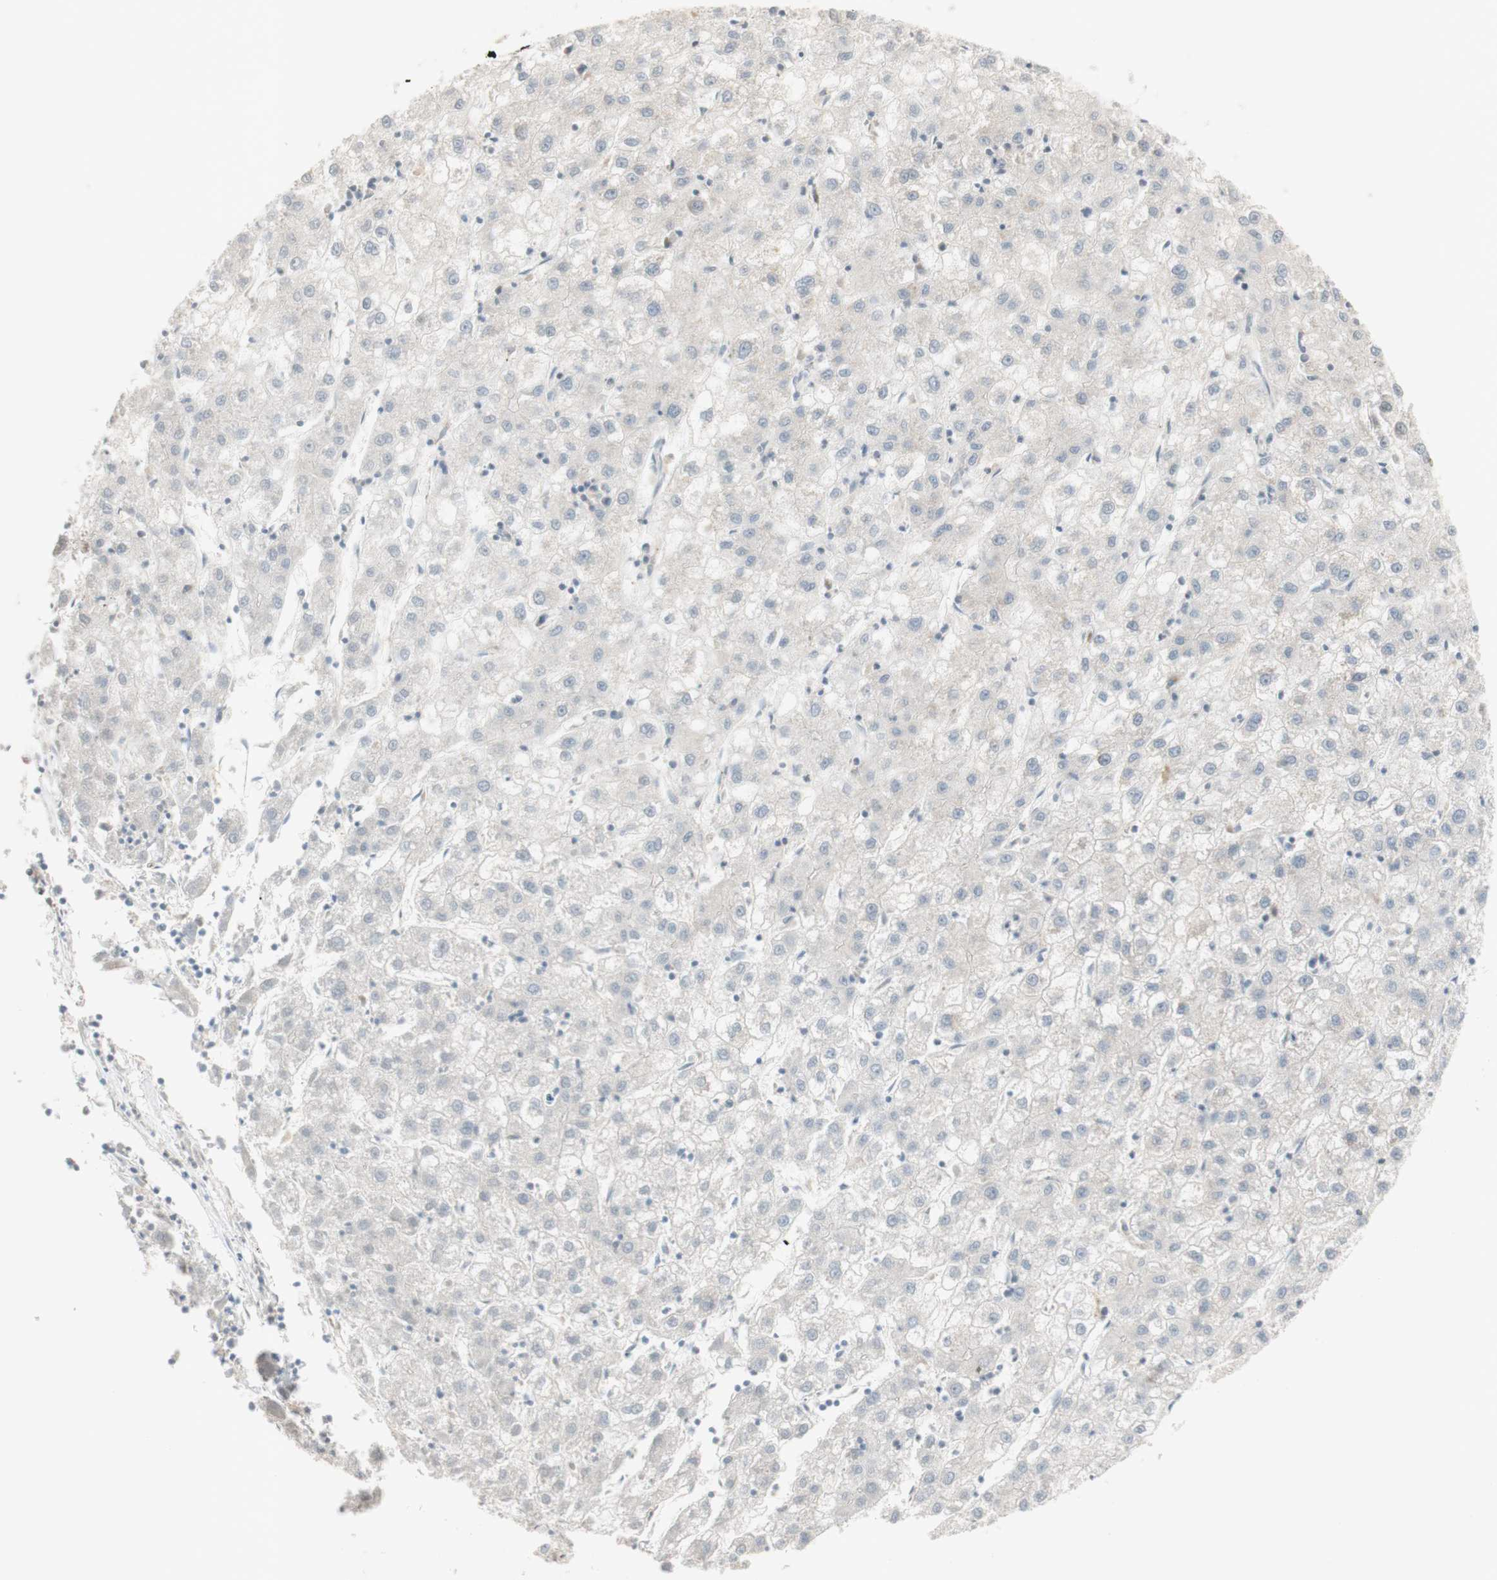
{"staining": {"intensity": "negative", "quantity": "none", "location": "none"}, "tissue": "liver cancer", "cell_type": "Tumor cells", "image_type": "cancer", "snomed": [{"axis": "morphology", "description": "Carcinoma, Hepatocellular, NOS"}, {"axis": "topography", "description": "Liver"}], "caption": "A histopathology image of liver hepatocellular carcinoma stained for a protein reveals no brown staining in tumor cells.", "gene": "PLCD4", "patient": {"sex": "male", "age": 72}}